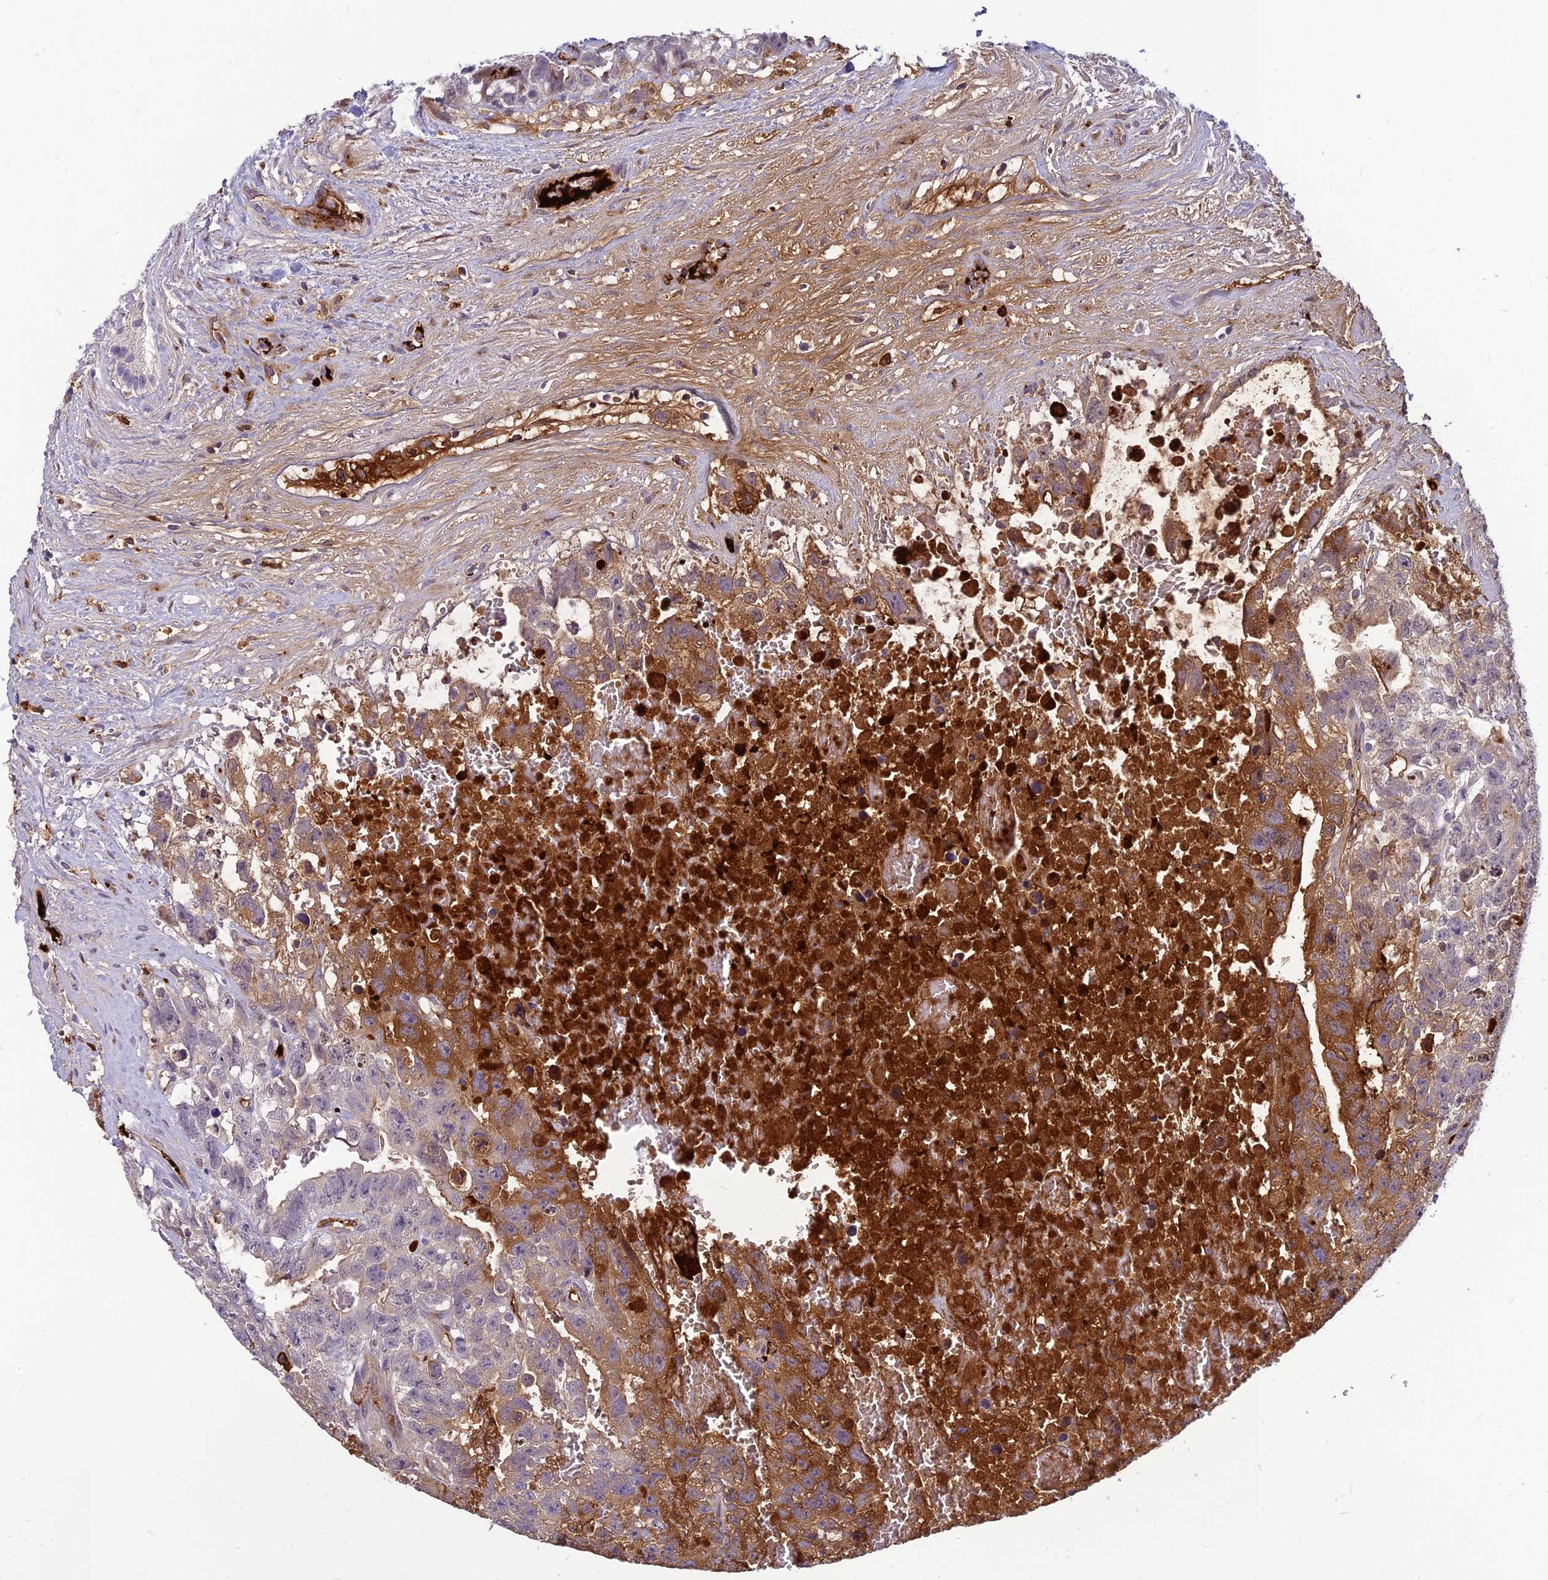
{"staining": {"intensity": "moderate", "quantity": "25%-75%", "location": "cytoplasmic/membranous"}, "tissue": "testis cancer", "cell_type": "Tumor cells", "image_type": "cancer", "snomed": [{"axis": "morphology", "description": "Carcinoma, Embryonal, NOS"}, {"axis": "topography", "description": "Testis"}], "caption": "Immunohistochemistry histopathology image of neoplastic tissue: embryonal carcinoma (testis) stained using immunohistochemistry shows medium levels of moderate protein expression localized specifically in the cytoplasmic/membranous of tumor cells, appearing as a cytoplasmic/membranous brown color.", "gene": "CLEC11A", "patient": {"sex": "male", "age": 26}}